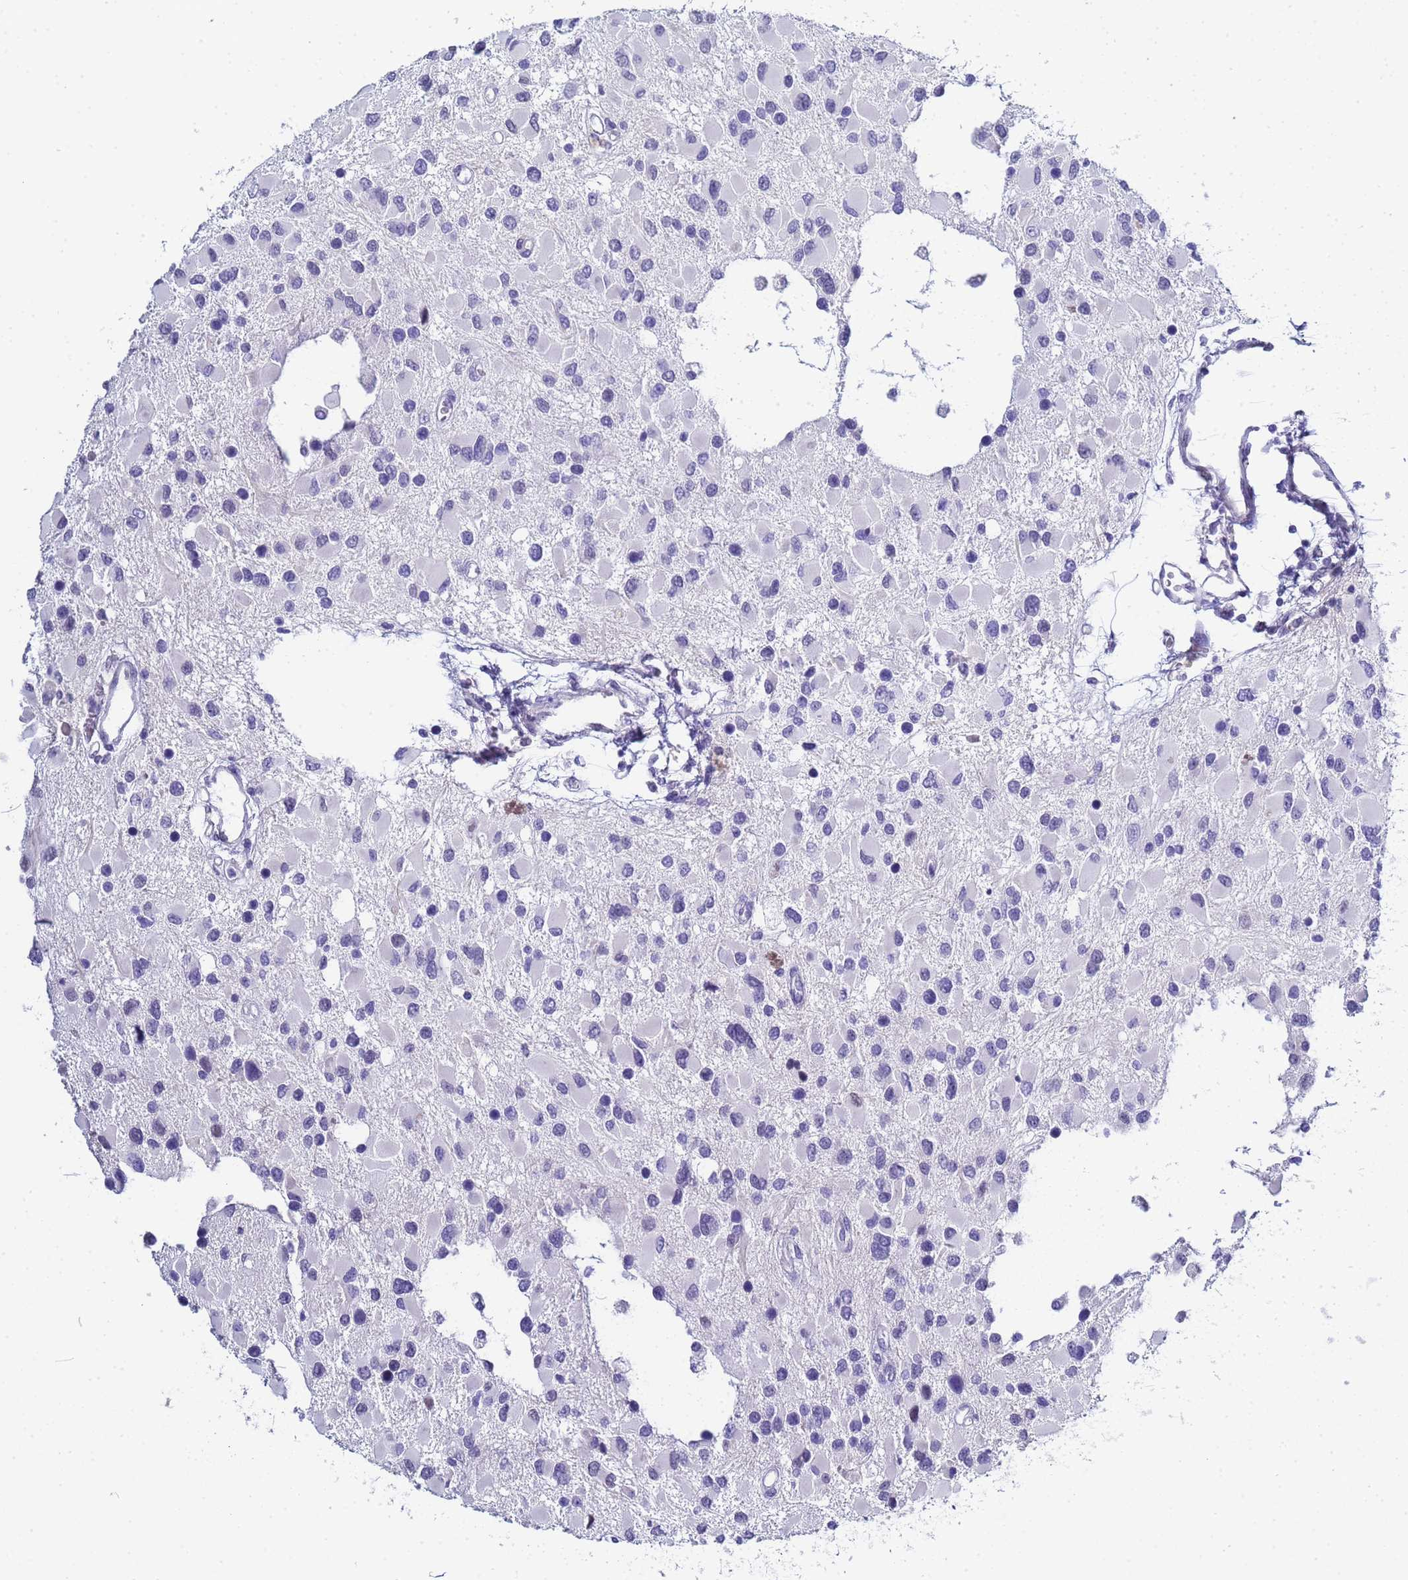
{"staining": {"intensity": "negative", "quantity": "none", "location": "none"}, "tissue": "glioma", "cell_type": "Tumor cells", "image_type": "cancer", "snomed": [{"axis": "morphology", "description": "Glioma, malignant, High grade"}, {"axis": "topography", "description": "Brain"}], "caption": "DAB (3,3'-diaminobenzidine) immunohistochemical staining of glioma displays no significant positivity in tumor cells.", "gene": "CTRC", "patient": {"sex": "male", "age": 53}}